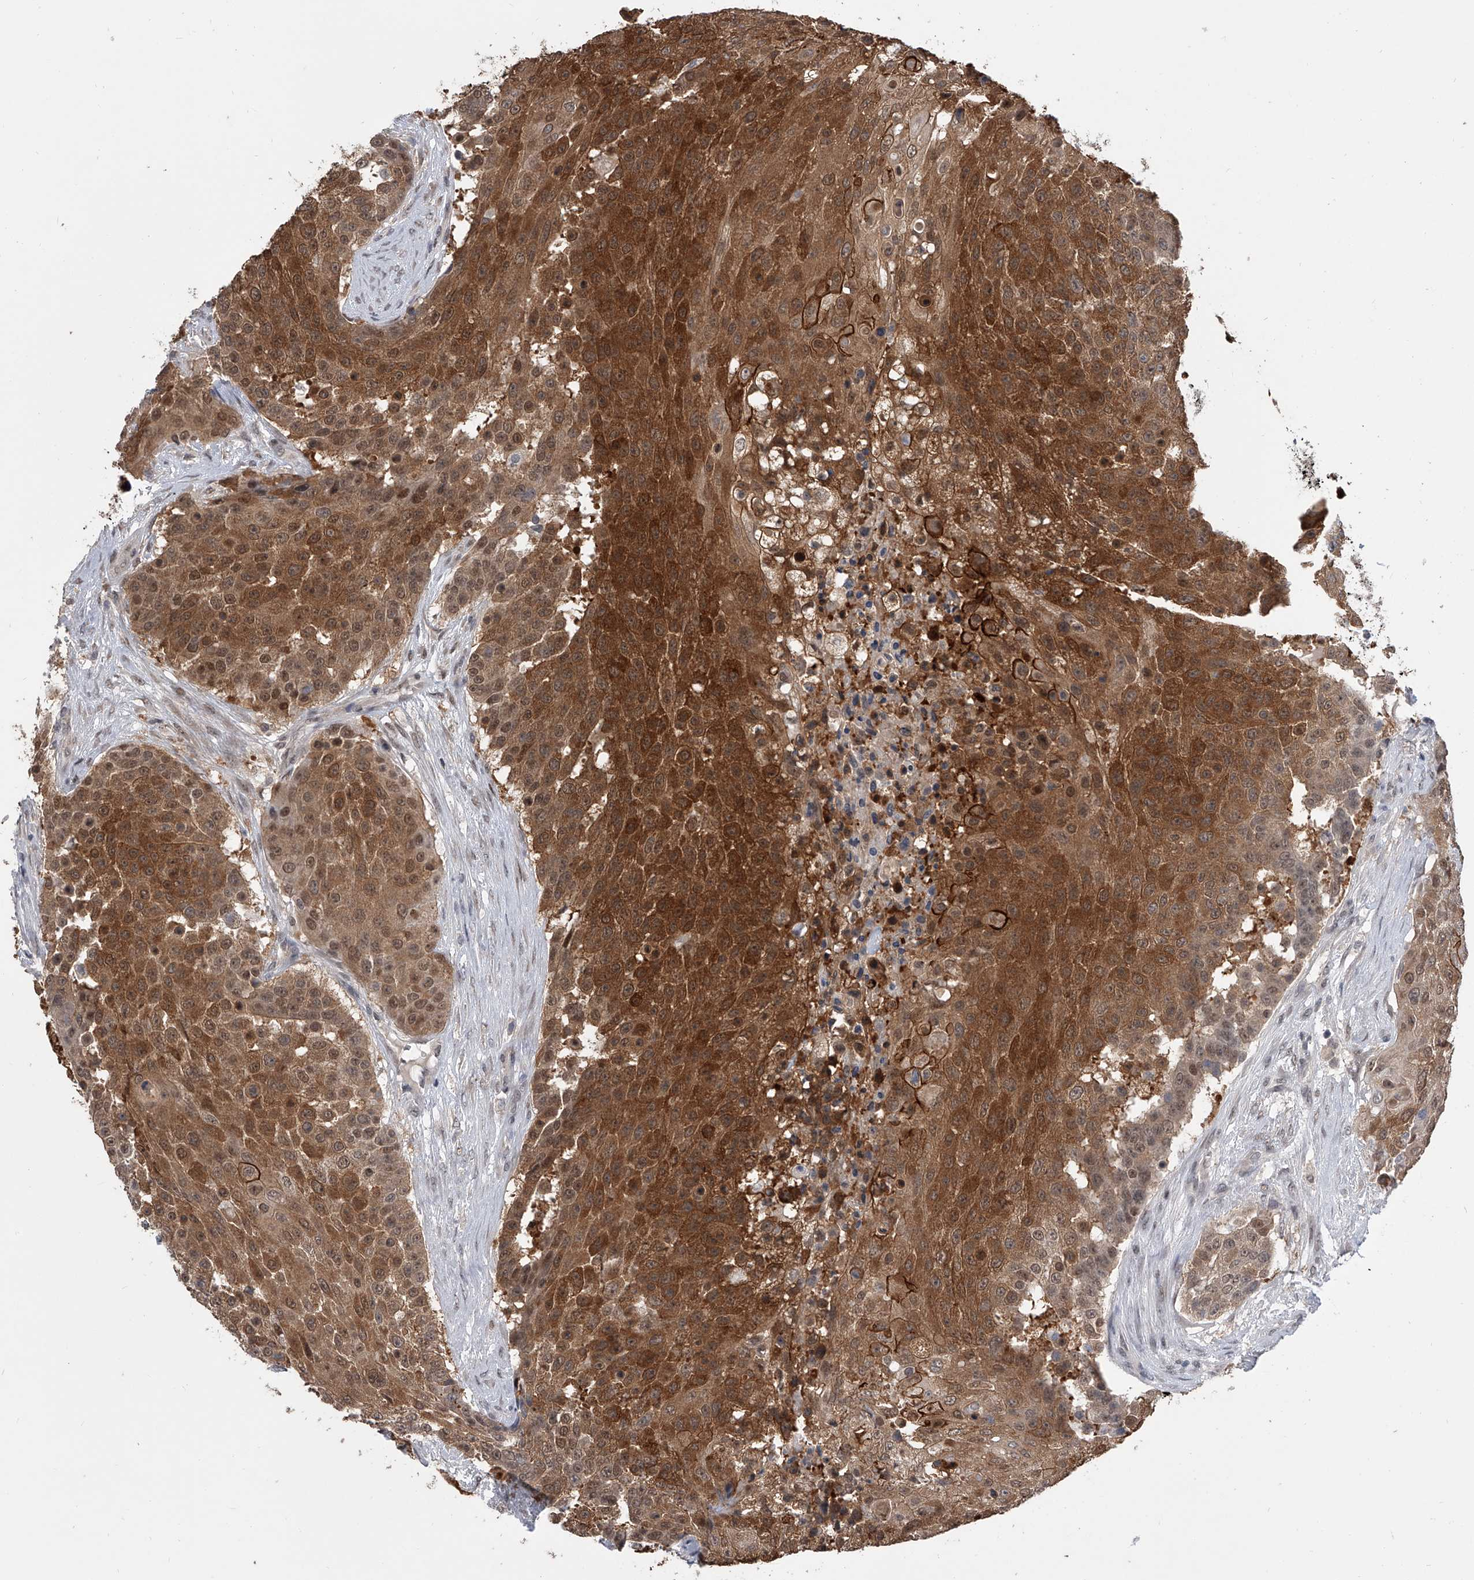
{"staining": {"intensity": "strong", "quantity": ">75%", "location": "cytoplasmic/membranous,nuclear"}, "tissue": "urothelial cancer", "cell_type": "Tumor cells", "image_type": "cancer", "snomed": [{"axis": "morphology", "description": "Urothelial carcinoma, High grade"}, {"axis": "topography", "description": "Urinary bladder"}], "caption": "IHC image of human urothelial carcinoma (high-grade) stained for a protein (brown), which demonstrates high levels of strong cytoplasmic/membranous and nuclear expression in approximately >75% of tumor cells.", "gene": "BHLHE23", "patient": {"sex": "female", "age": 63}}